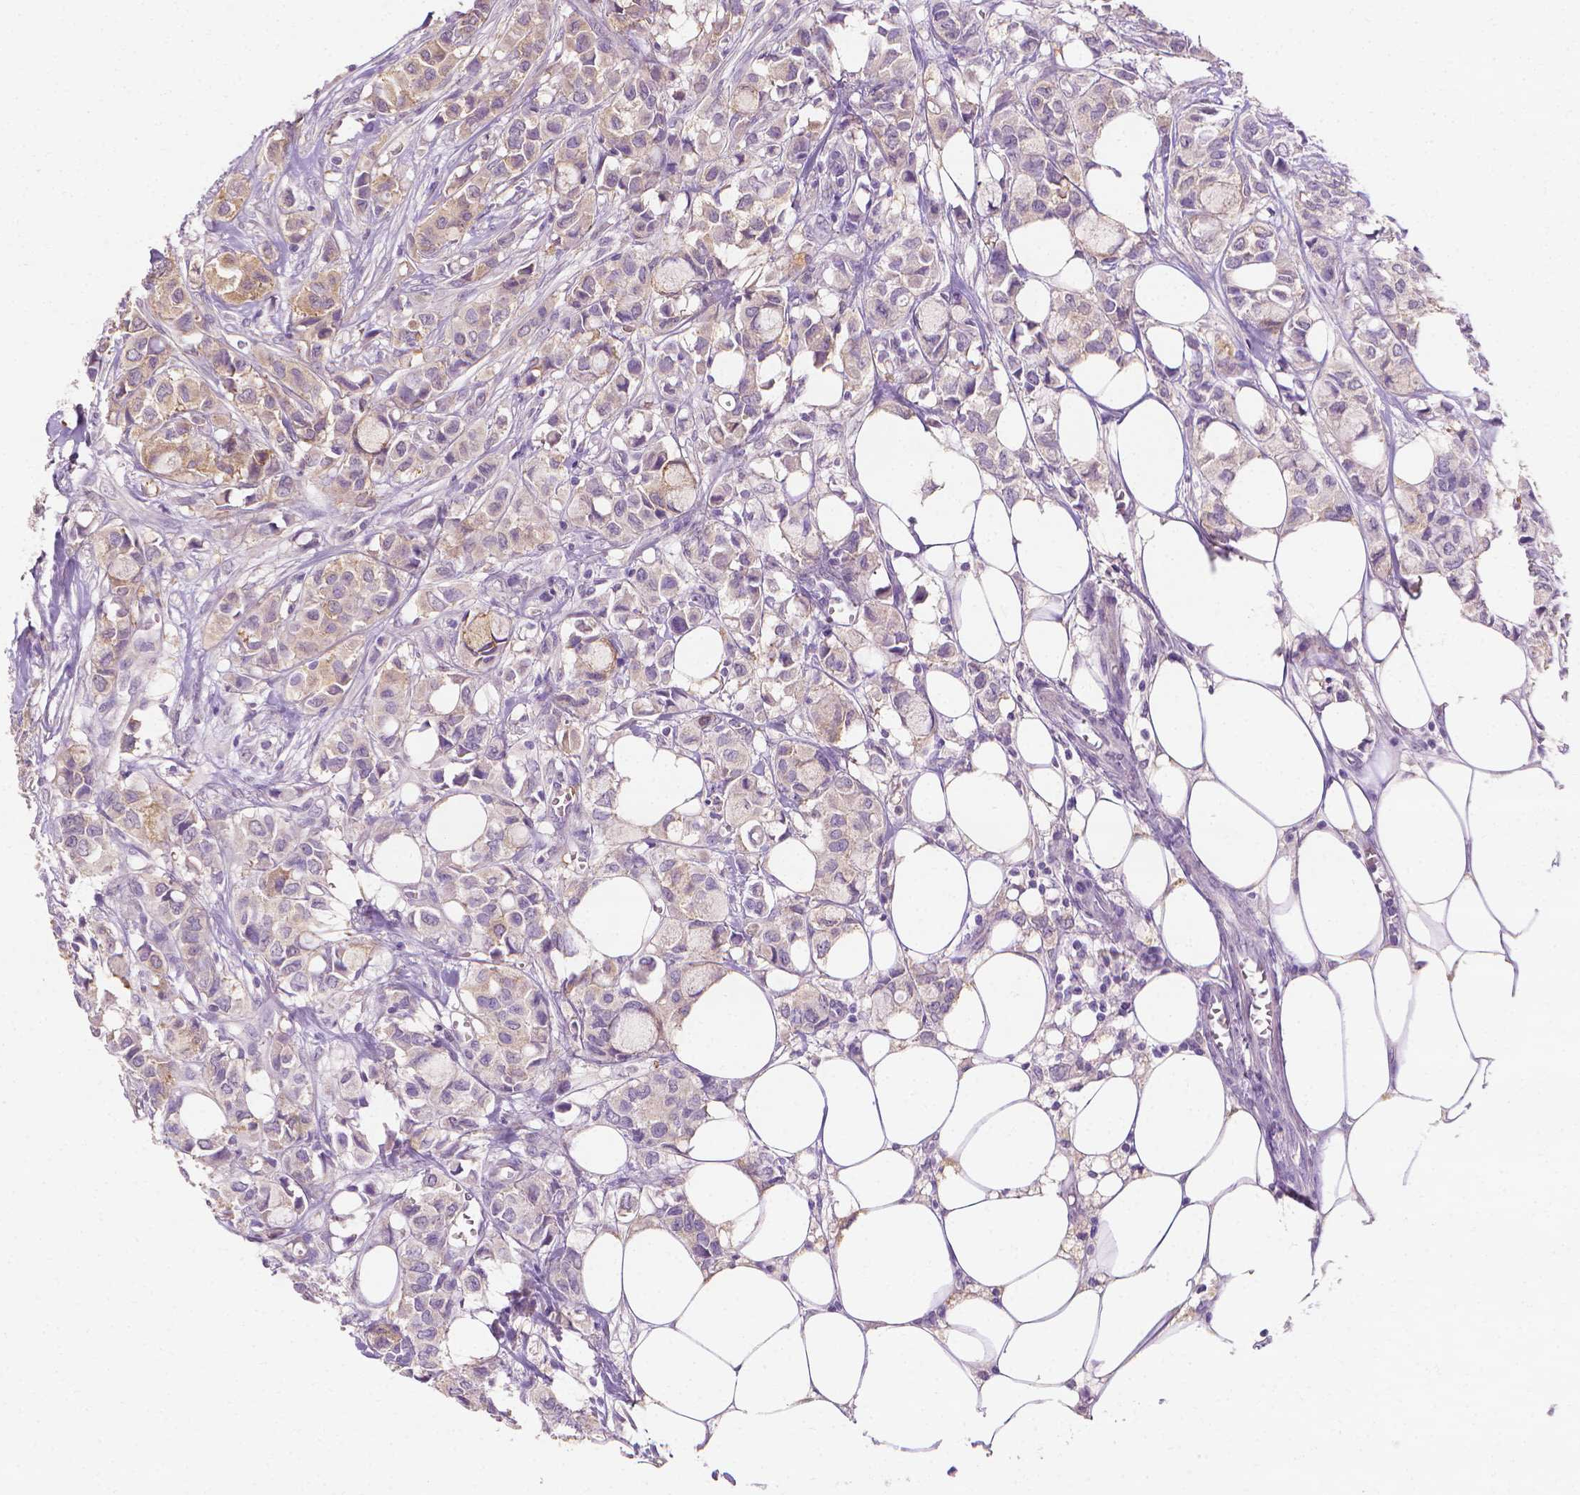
{"staining": {"intensity": "weak", "quantity": "<25%", "location": "cytoplasmic/membranous"}, "tissue": "breast cancer", "cell_type": "Tumor cells", "image_type": "cancer", "snomed": [{"axis": "morphology", "description": "Duct carcinoma"}, {"axis": "topography", "description": "Breast"}], "caption": "A histopathology image of breast intraductal carcinoma stained for a protein reveals no brown staining in tumor cells.", "gene": "FASN", "patient": {"sex": "female", "age": 85}}